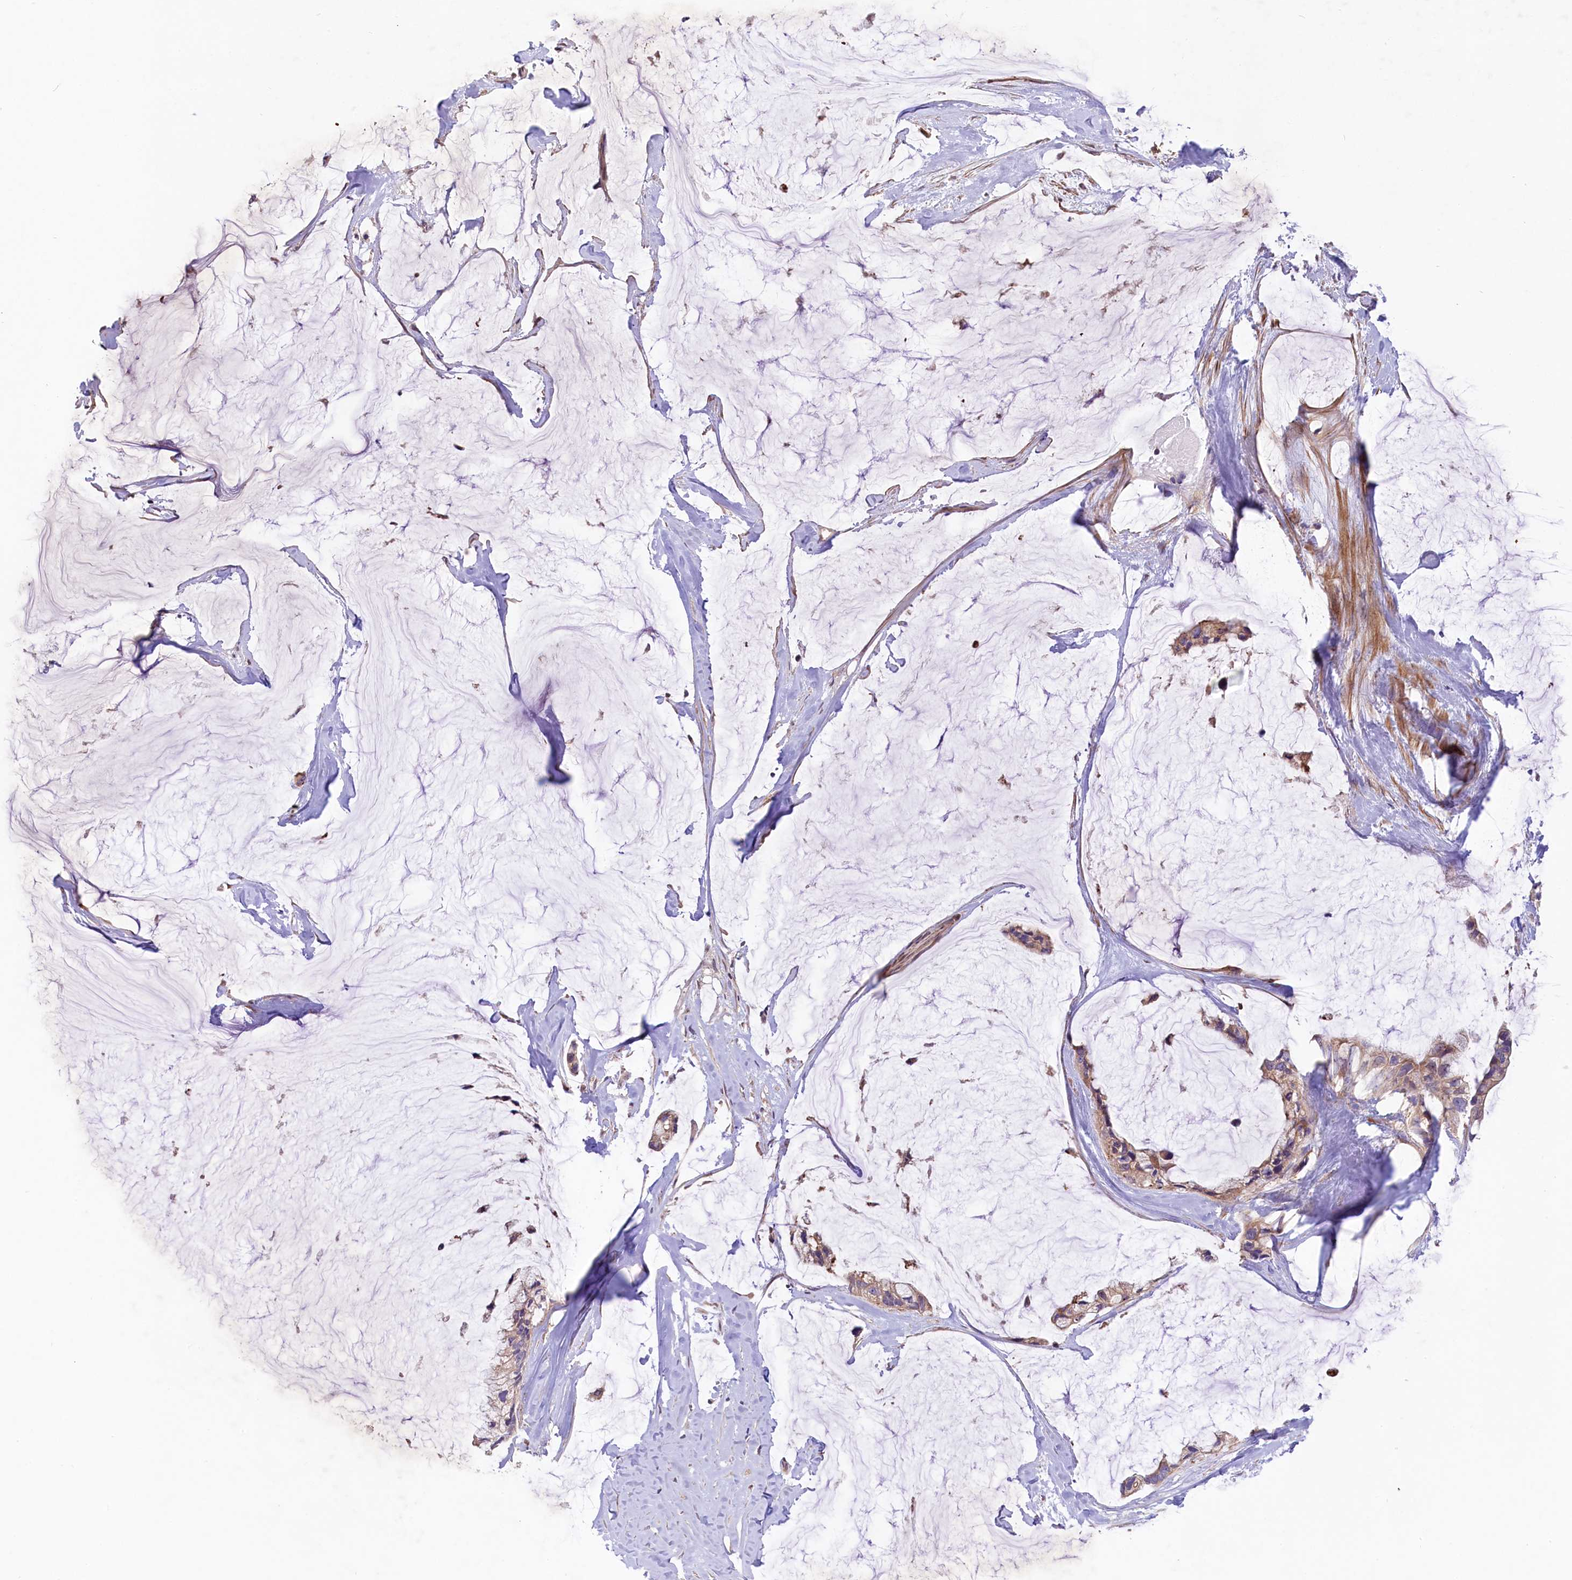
{"staining": {"intensity": "weak", "quantity": "25%-75%", "location": "cytoplasmic/membranous"}, "tissue": "ovarian cancer", "cell_type": "Tumor cells", "image_type": "cancer", "snomed": [{"axis": "morphology", "description": "Cystadenocarcinoma, mucinous, NOS"}, {"axis": "topography", "description": "Ovary"}], "caption": "A histopathology image of human ovarian cancer stained for a protein demonstrates weak cytoplasmic/membranous brown staining in tumor cells.", "gene": "COG8", "patient": {"sex": "female", "age": 39}}